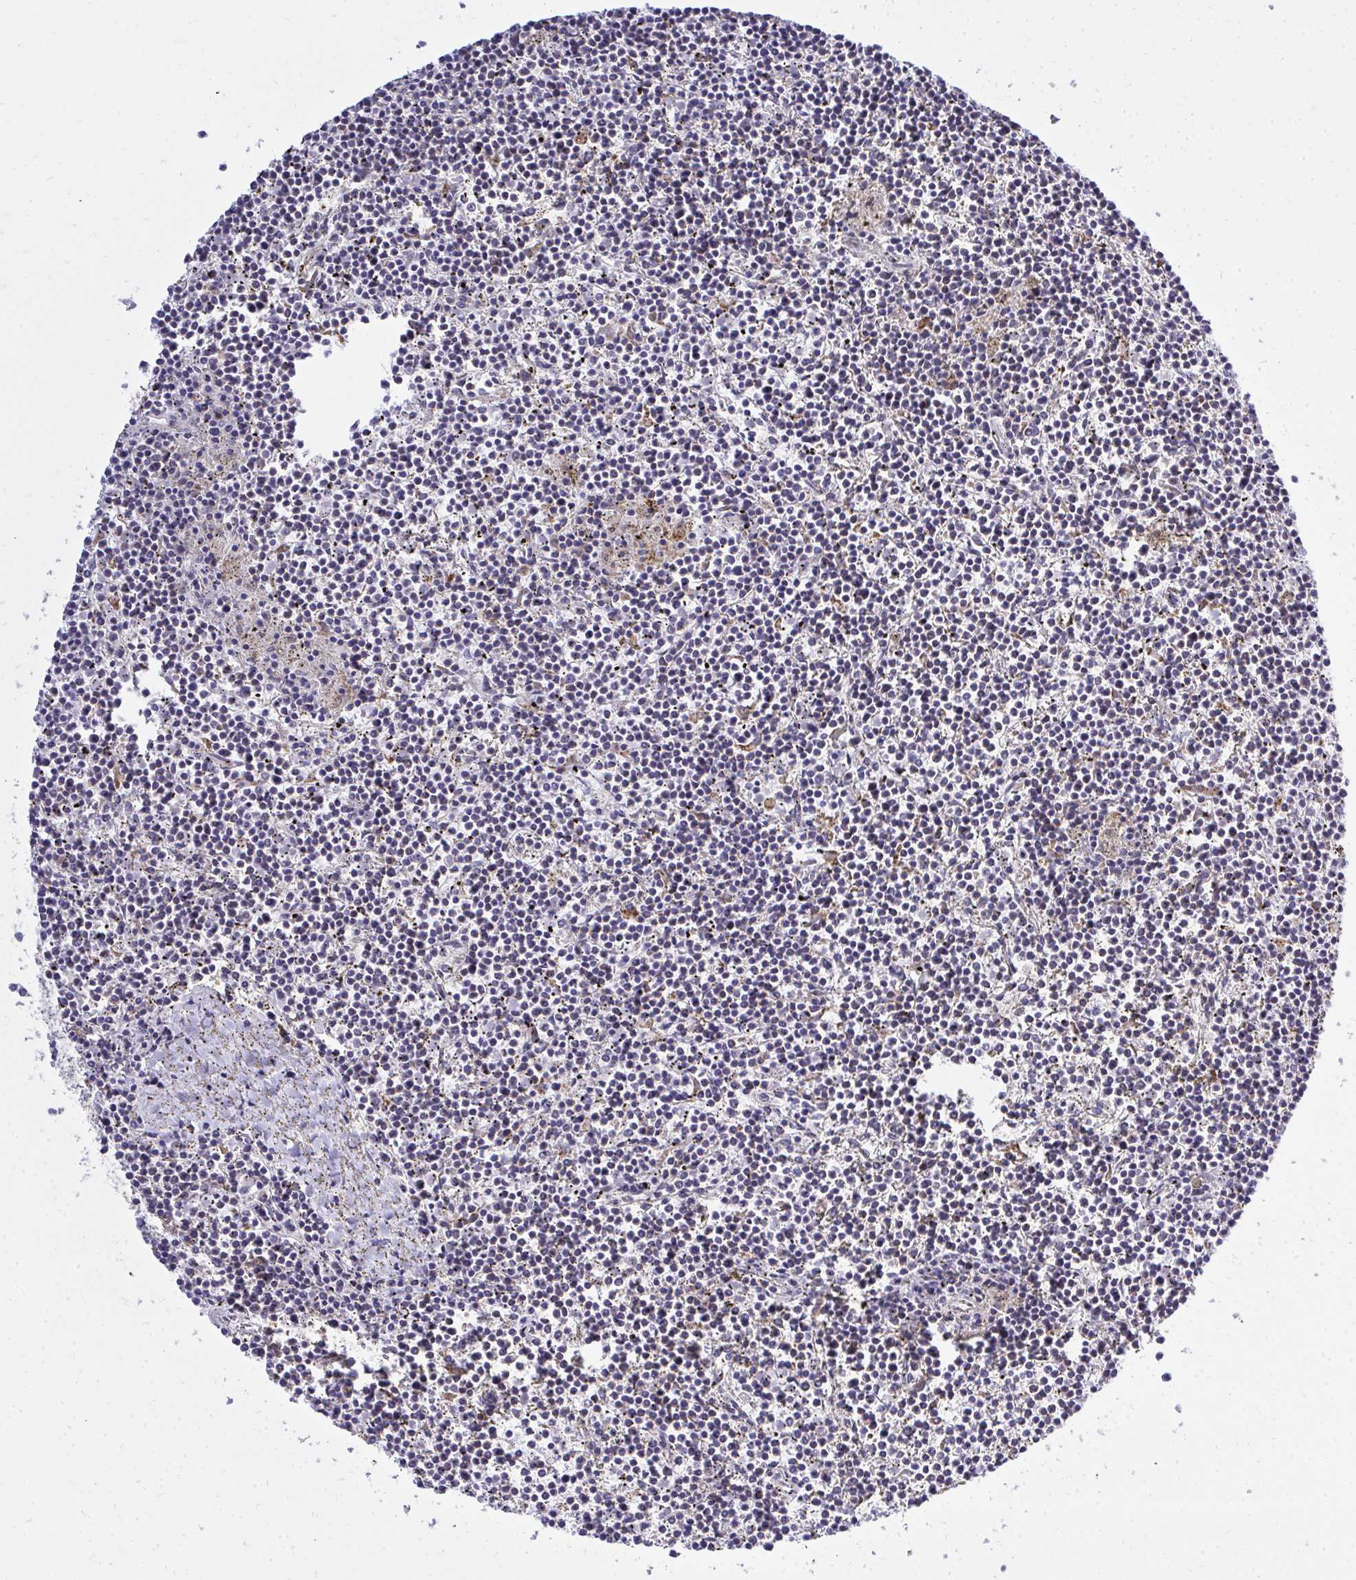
{"staining": {"intensity": "negative", "quantity": "none", "location": "none"}, "tissue": "lymphoma", "cell_type": "Tumor cells", "image_type": "cancer", "snomed": [{"axis": "morphology", "description": "Malignant lymphoma, non-Hodgkin's type, Low grade"}, {"axis": "topography", "description": "Spleen"}], "caption": "Malignant lymphoma, non-Hodgkin's type (low-grade) was stained to show a protein in brown. There is no significant expression in tumor cells. Nuclei are stained in blue.", "gene": "XAF1", "patient": {"sex": "female", "age": 19}}